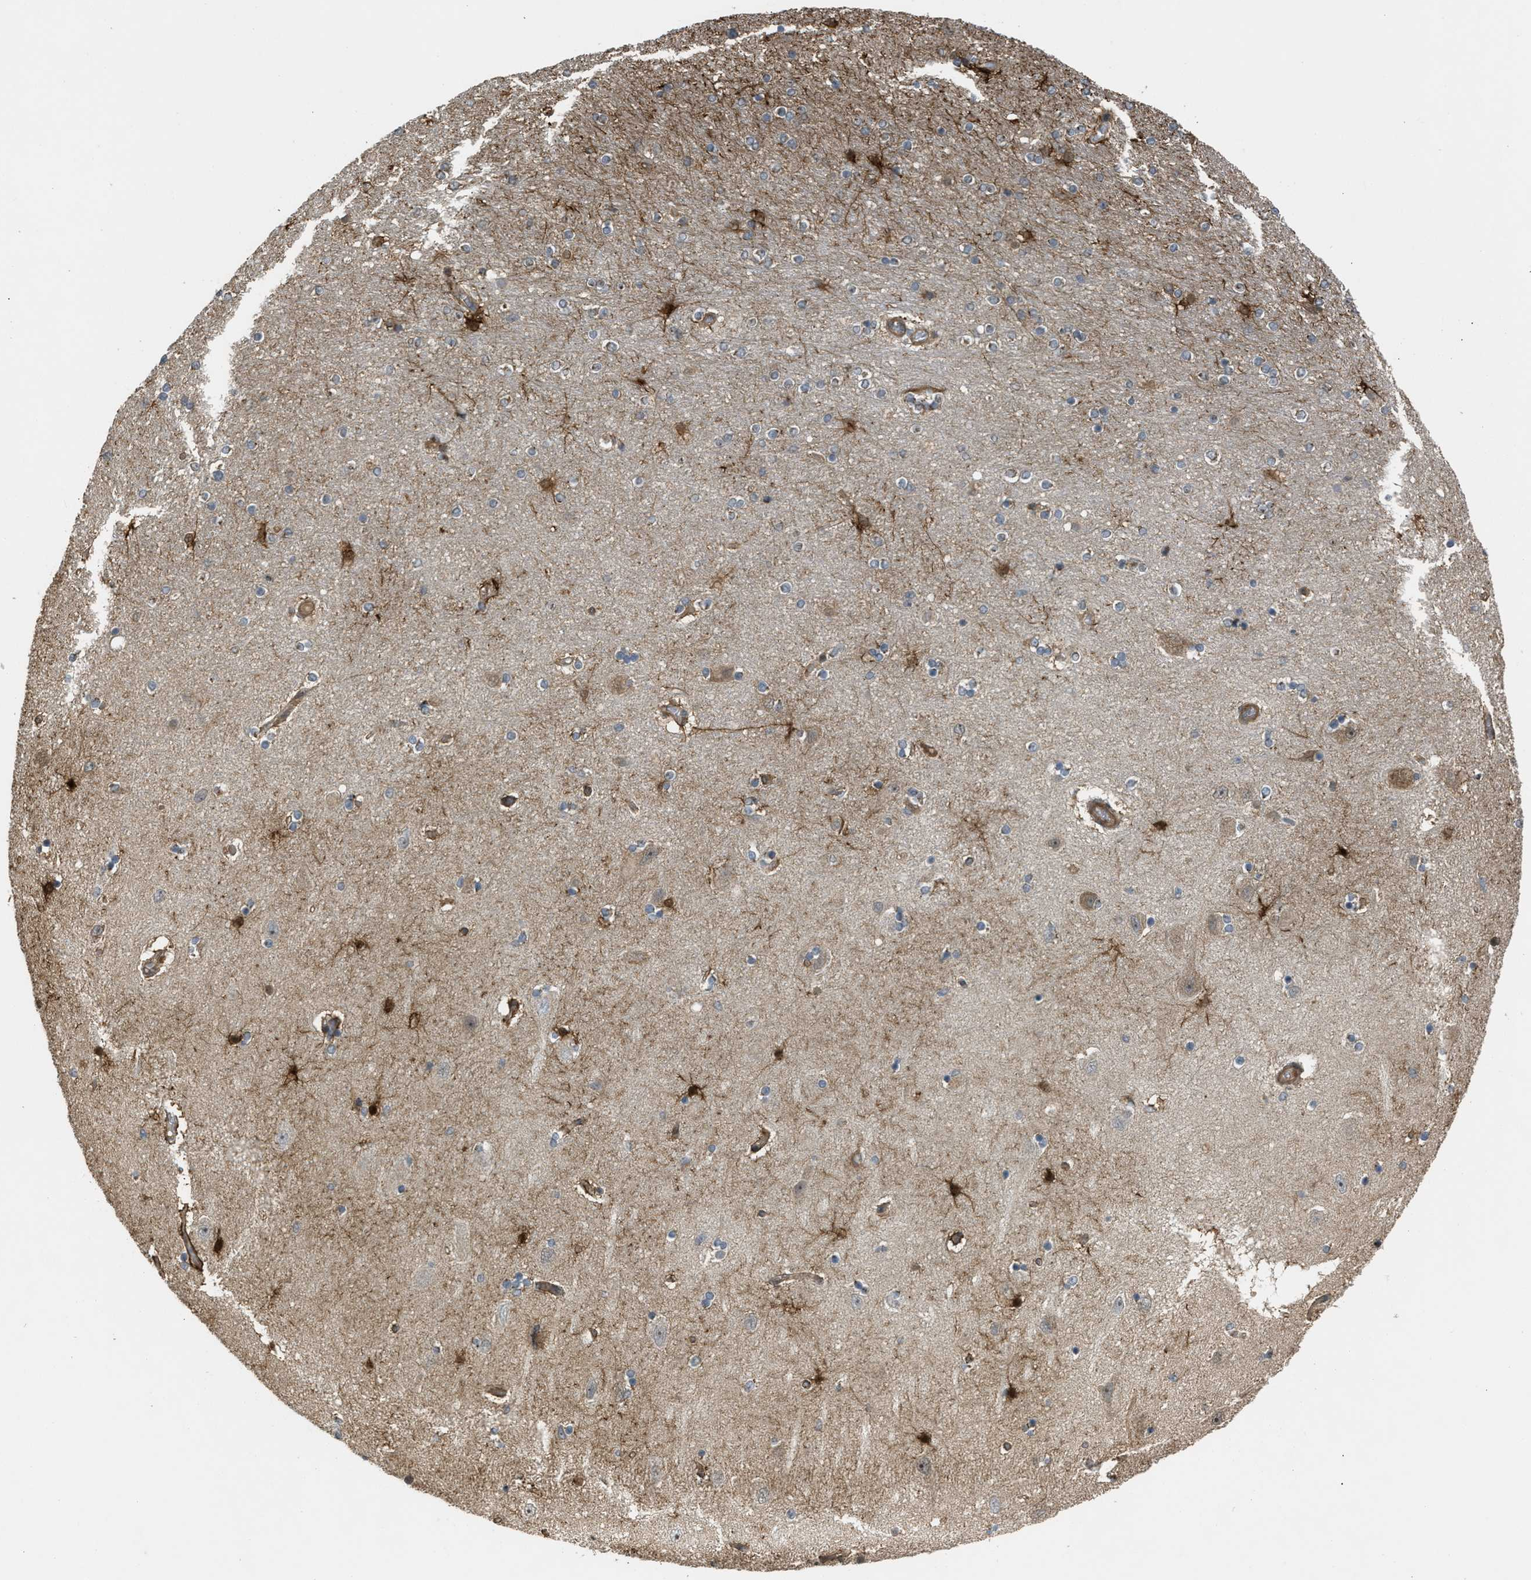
{"staining": {"intensity": "moderate", "quantity": "25%-75%", "location": "cytoplasmic/membranous"}, "tissue": "hippocampus", "cell_type": "Glial cells", "image_type": "normal", "snomed": [{"axis": "morphology", "description": "Normal tissue, NOS"}, {"axis": "topography", "description": "Hippocampus"}], "caption": "Moderate cytoplasmic/membranous staining for a protein is seen in approximately 25%-75% of glial cells of normal hippocampus using immunohistochemistry (IHC).", "gene": "BAG3", "patient": {"sex": "female", "age": 54}}